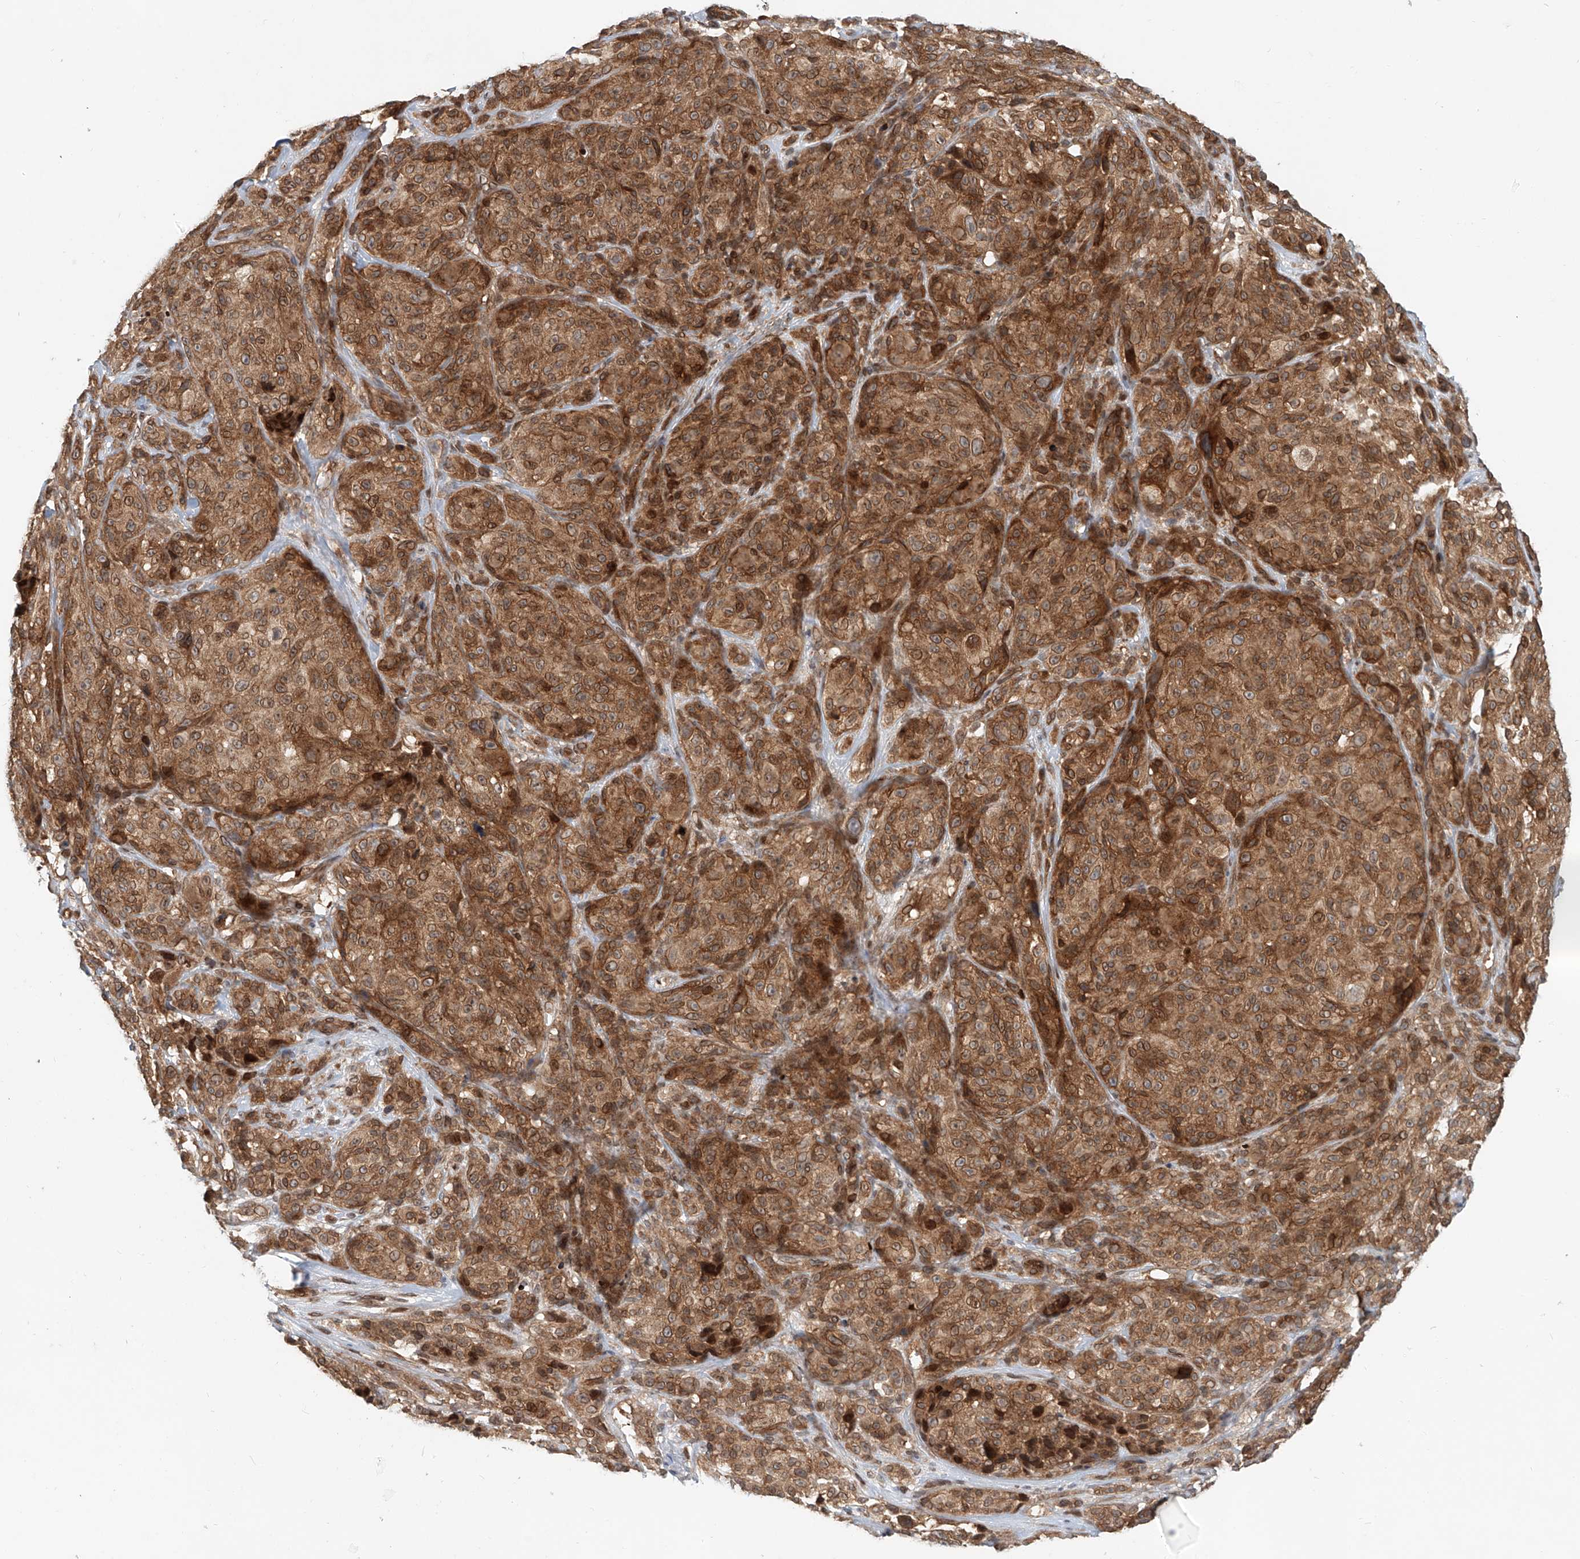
{"staining": {"intensity": "strong", "quantity": ">75%", "location": "cytoplasmic/membranous"}, "tissue": "melanoma", "cell_type": "Tumor cells", "image_type": "cancer", "snomed": [{"axis": "morphology", "description": "Malignant melanoma, NOS"}, {"axis": "topography", "description": "Skin"}], "caption": "Approximately >75% of tumor cells in melanoma reveal strong cytoplasmic/membranous protein staining as visualized by brown immunohistochemical staining.", "gene": "SASH1", "patient": {"sex": "male", "age": 73}}